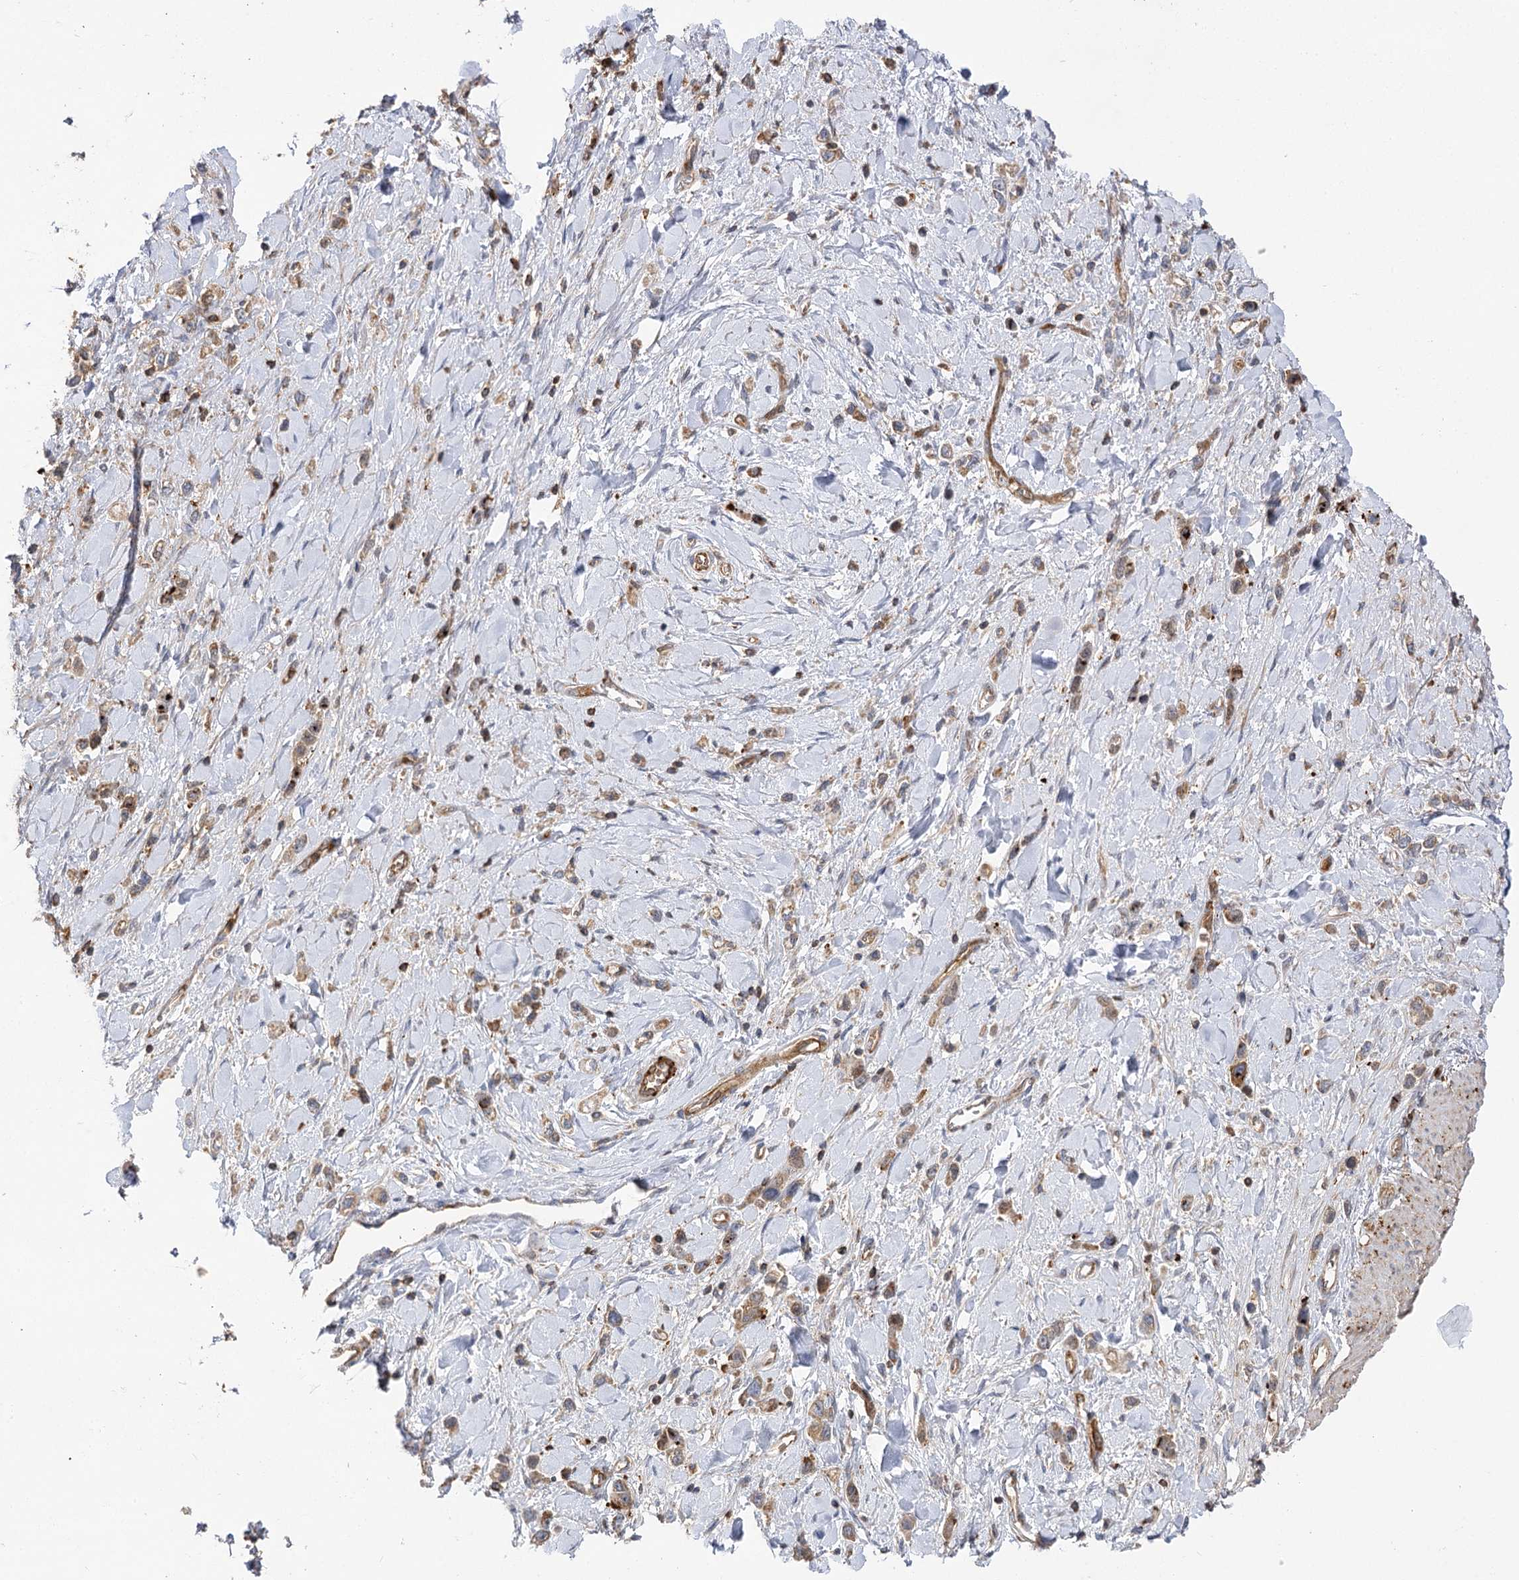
{"staining": {"intensity": "weak", "quantity": ">75%", "location": "cytoplasmic/membranous"}, "tissue": "stomach cancer", "cell_type": "Tumor cells", "image_type": "cancer", "snomed": [{"axis": "morphology", "description": "Normal tissue, NOS"}, {"axis": "morphology", "description": "Adenocarcinoma, NOS"}, {"axis": "topography", "description": "Stomach, upper"}, {"axis": "topography", "description": "Stomach"}], "caption": "Adenocarcinoma (stomach) tissue exhibits weak cytoplasmic/membranous expression in about >75% of tumor cells, visualized by immunohistochemistry. Immunohistochemistry stains the protein of interest in brown and the nuclei are stained blue.", "gene": "SEC24B", "patient": {"sex": "female", "age": 65}}